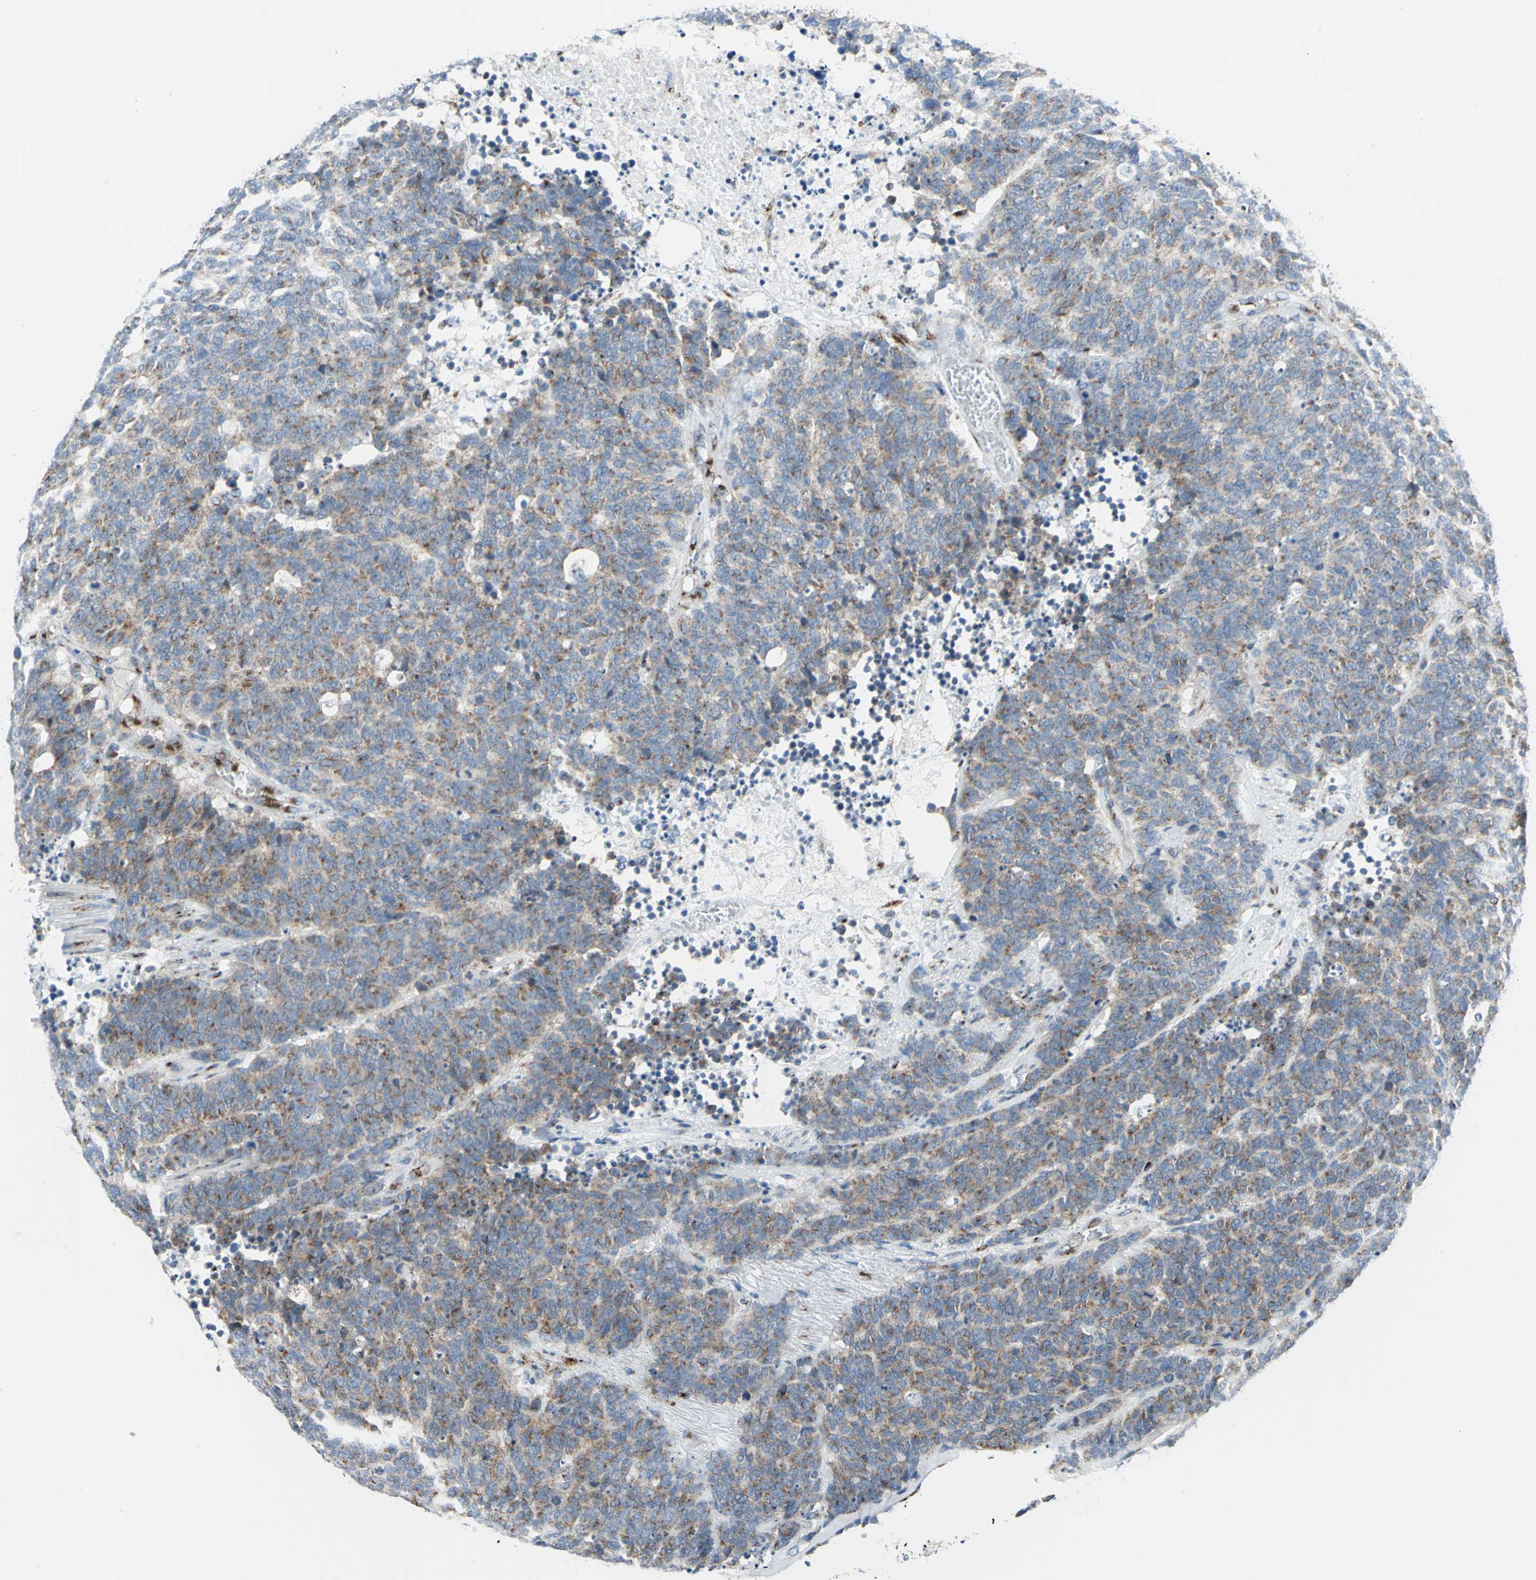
{"staining": {"intensity": "moderate", "quantity": ">75%", "location": "cytoplasmic/membranous"}, "tissue": "lung cancer", "cell_type": "Tumor cells", "image_type": "cancer", "snomed": [{"axis": "morphology", "description": "Neoplasm, malignant, NOS"}, {"axis": "topography", "description": "Lung"}], "caption": "Lung malignant neoplasm stained with a protein marker exhibits moderate staining in tumor cells.", "gene": "GPR3", "patient": {"sex": "female", "age": 58}}